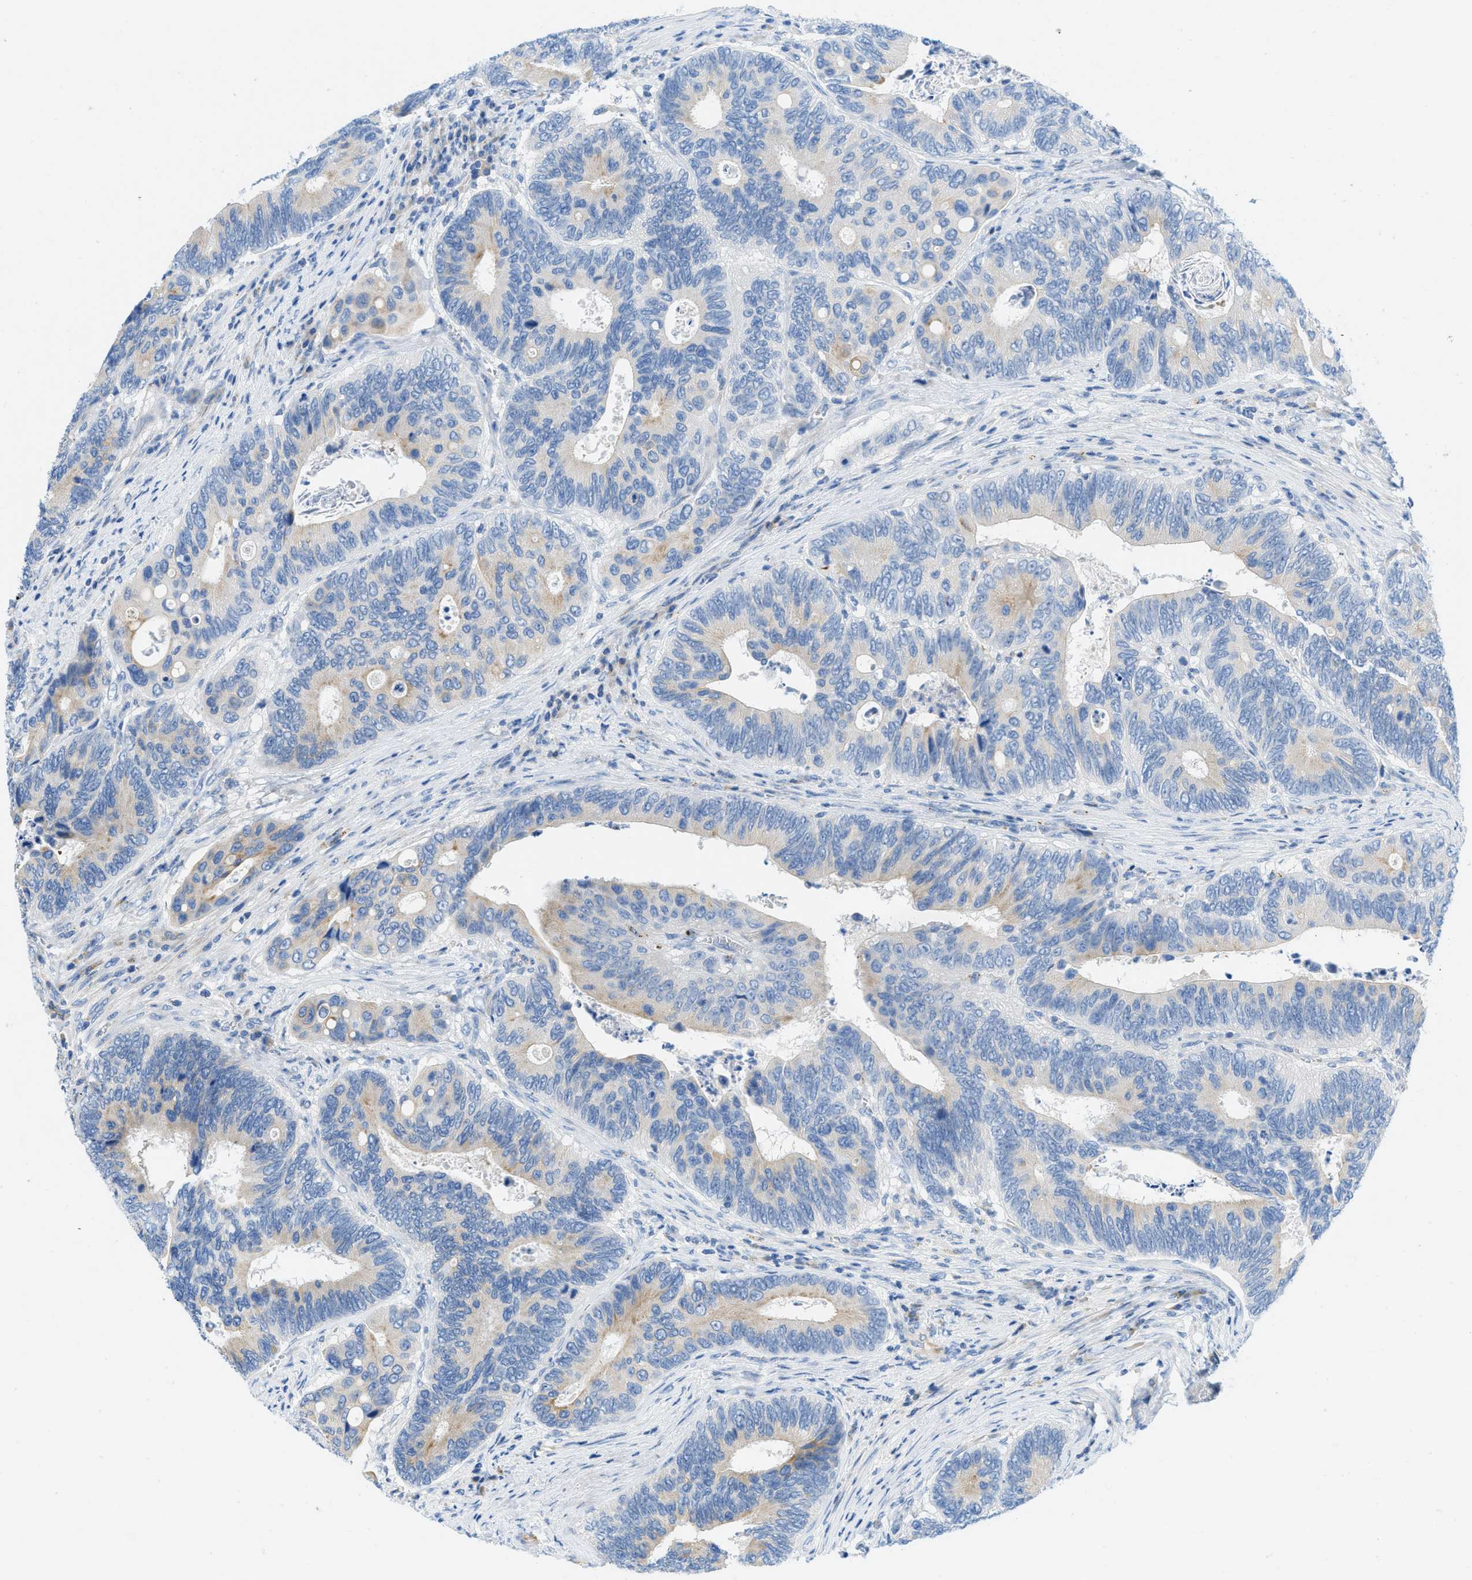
{"staining": {"intensity": "weak", "quantity": "25%-75%", "location": "cytoplasmic/membranous"}, "tissue": "colorectal cancer", "cell_type": "Tumor cells", "image_type": "cancer", "snomed": [{"axis": "morphology", "description": "Inflammation, NOS"}, {"axis": "morphology", "description": "Adenocarcinoma, NOS"}, {"axis": "topography", "description": "Colon"}], "caption": "Tumor cells show weak cytoplasmic/membranous staining in about 25%-75% of cells in colorectal adenocarcinoma.", "gene": "TMEM248", "patient": {"sex": "male", "age": 72}}